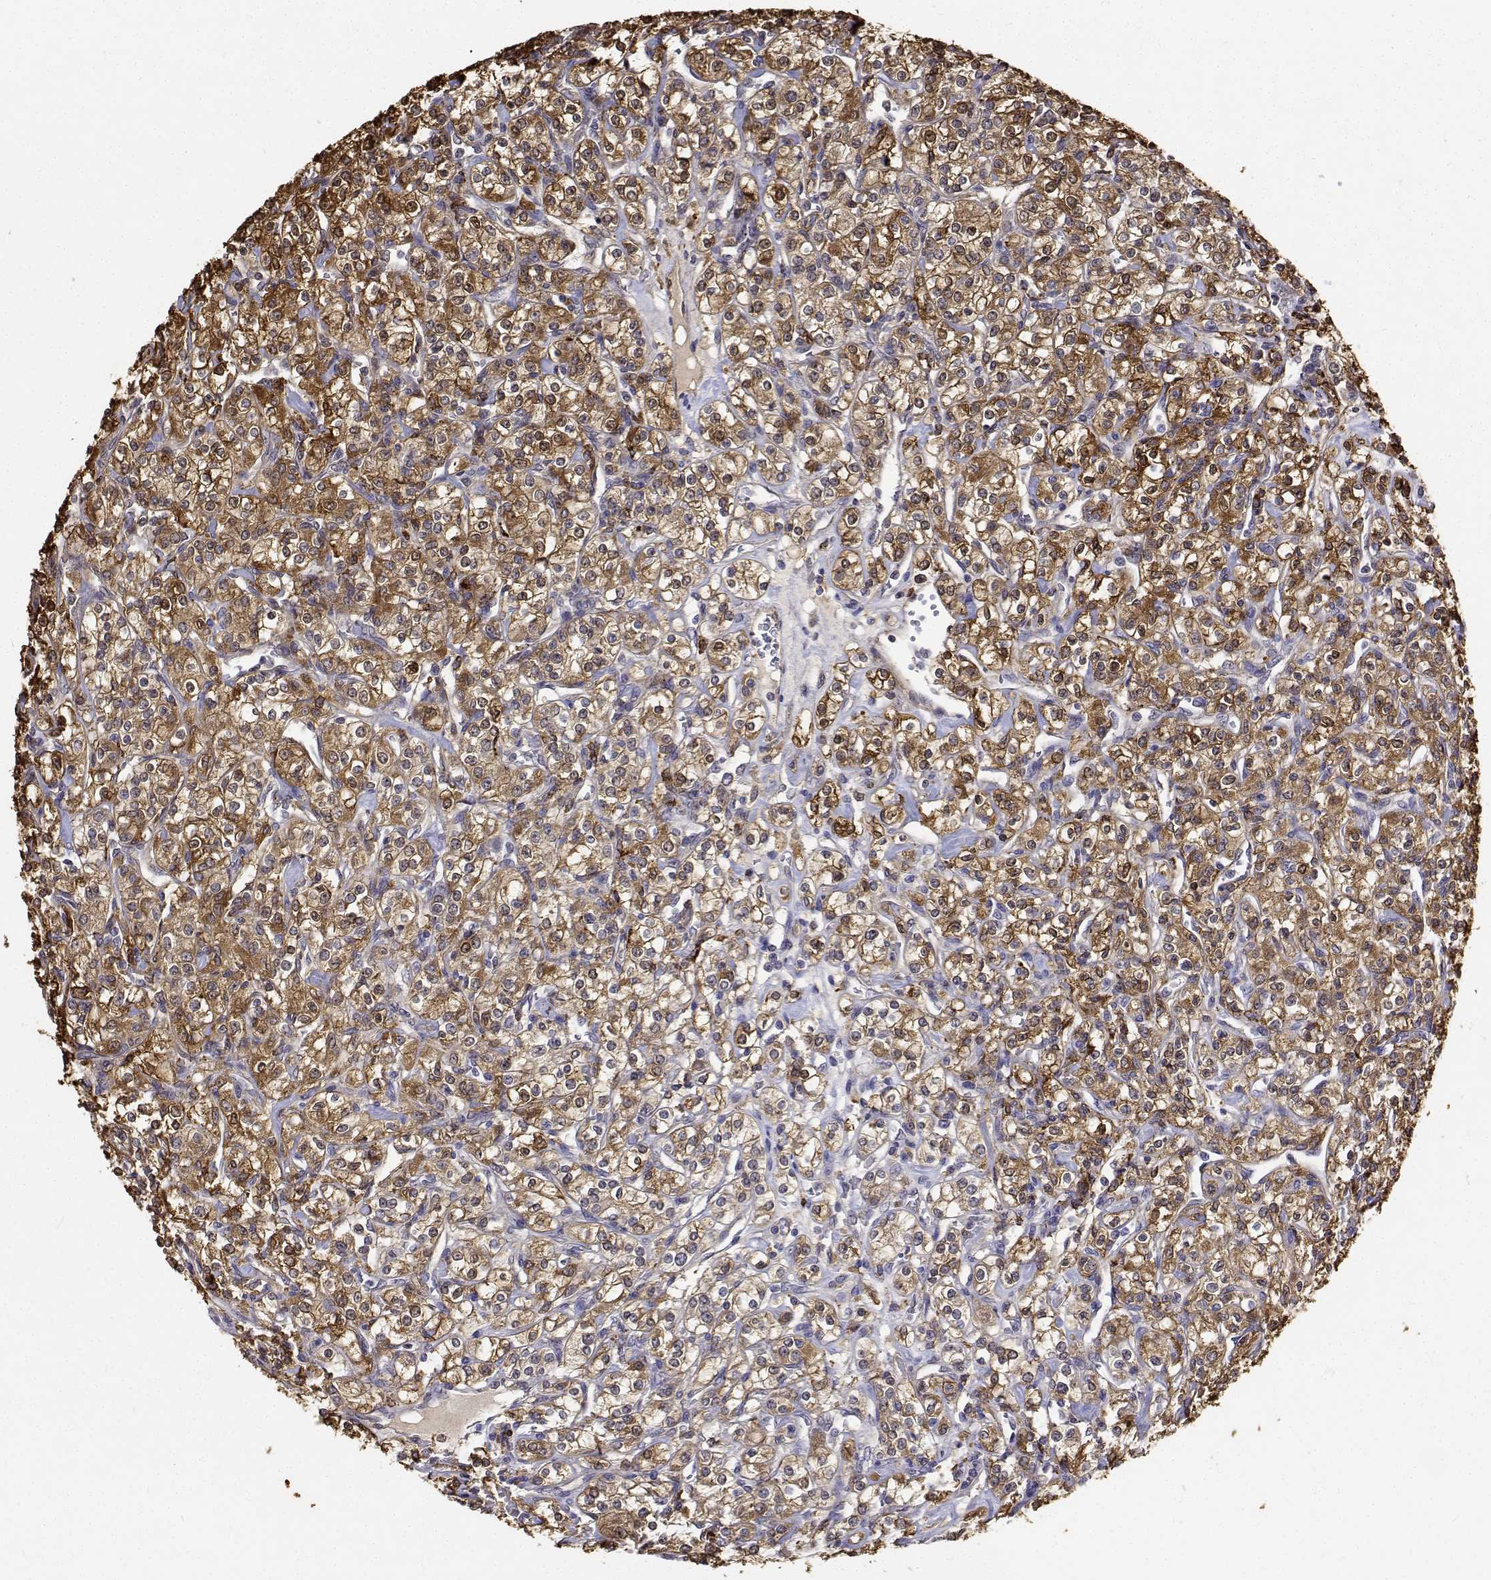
{"staining": {"intensity": "strong", "quantity": ">75%", "location": "cytoplasmic/membranous,nuclear"}, "tissue": "renal cancer", "cell_type": "Tumor cells", "image_type": "cancer", "snomed": [{"axis": "morphology", "description": "Adenocarcinoma, NOS"}, {"axis": "topography", "description": "Kidney"}], "caption": "Protein positivity by immunohistochemistry shows strong cytoplasmic/membranous and nuclear staining in about >75% of tumor cells in renal cancer (adenocarcinoma).", "gene": "PCID2", "patient": {"sex": "male", "age": 77}}